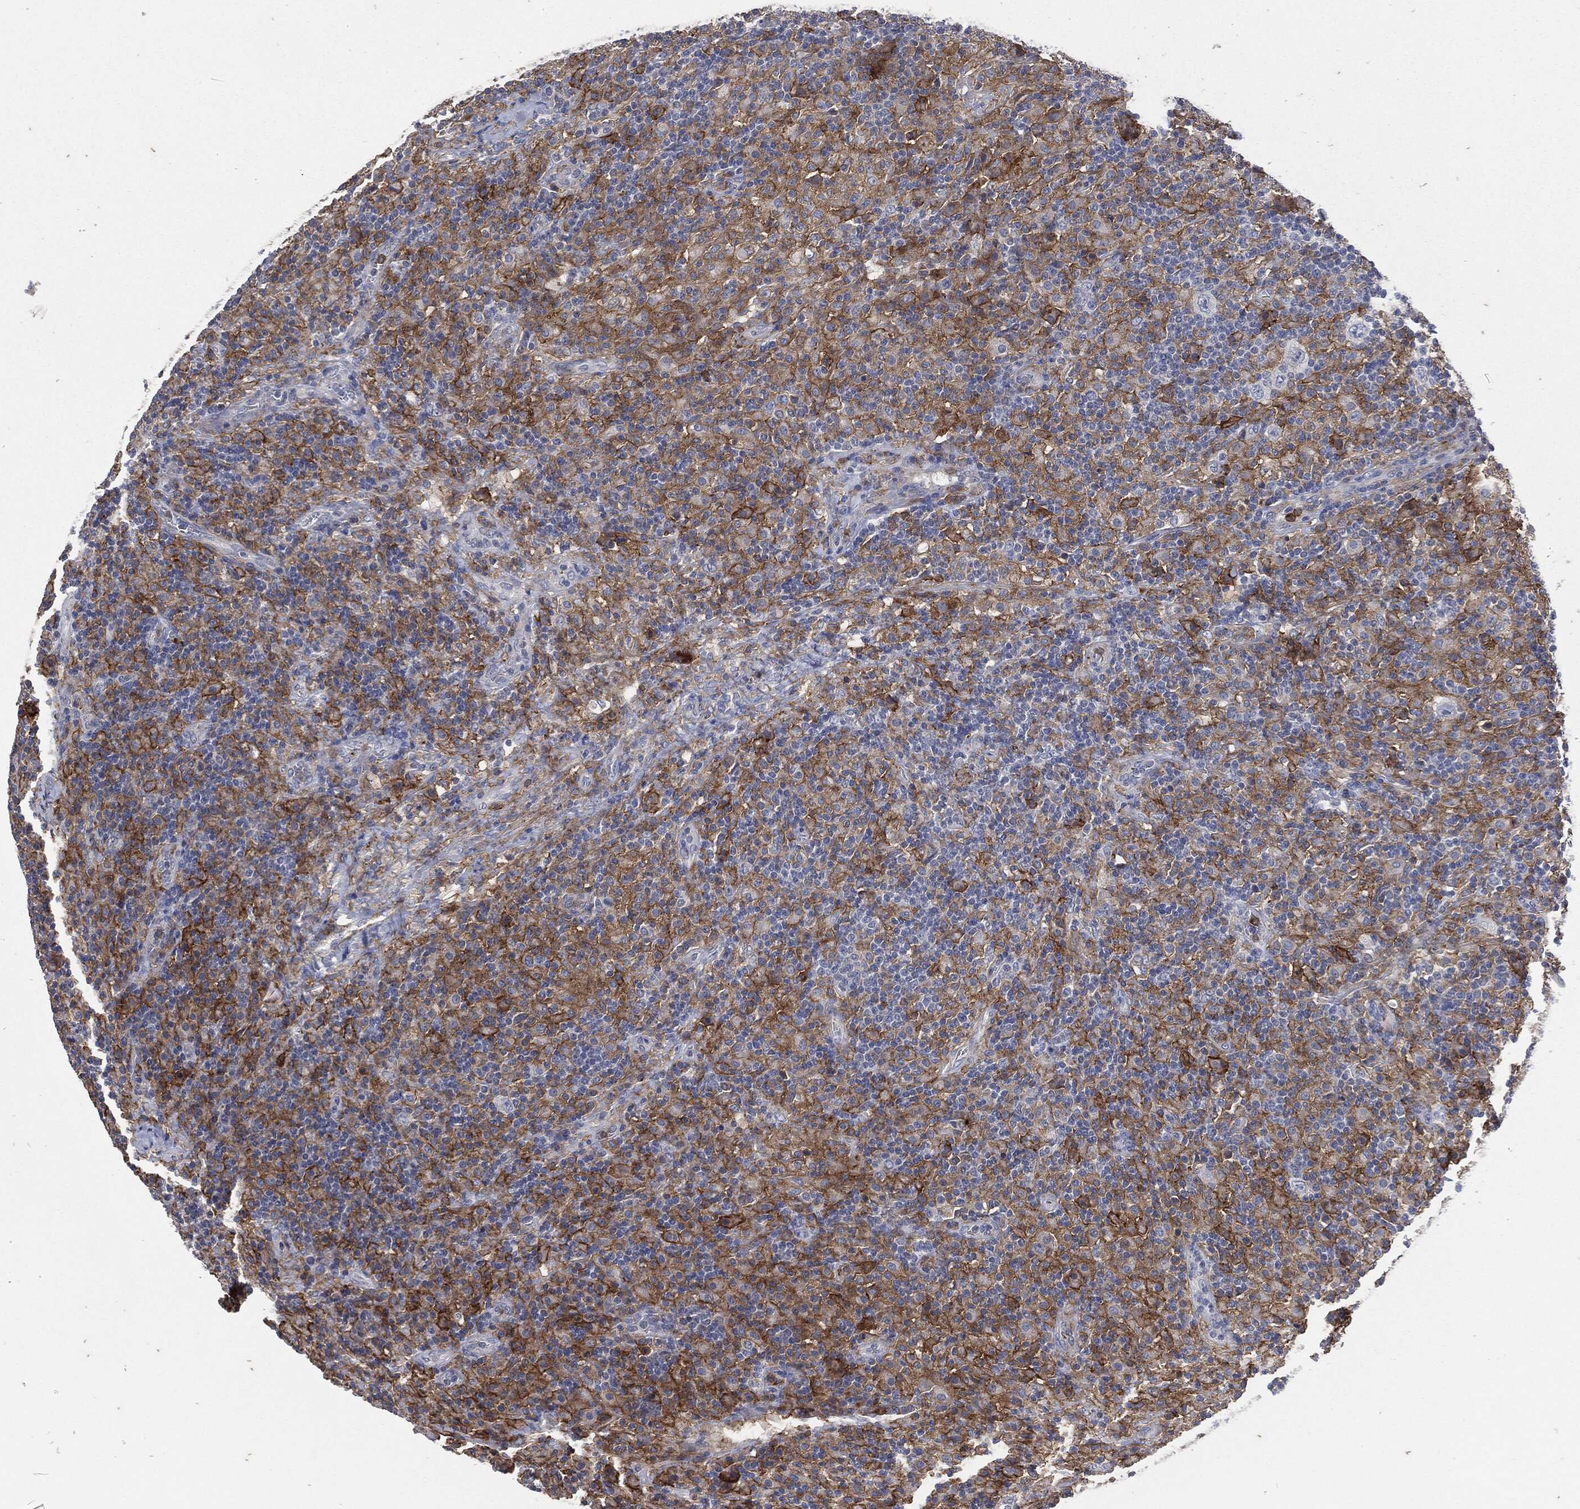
{"staining": {"intensity": "strong", "quantity": "<25%", "location": "cytoplasmic/membranous"}, "tissue": "lymphoma", "cell_type": "Tumor cells", "image_type": "cancer", "snomed": [{"axis": "morphology", "description": "Hodgkin's disease, NOS"}, {"axis": "topography", "description": "Lymph node"}], "caption": "IHC micrograph of human lymphoma stained for a protein (brown), which displays medium levels of strong cytoplasmic/membranous staining in about <25% of tumor cells.", "gene": "CD33", "patient": {"sex": "male", "age": 70}}